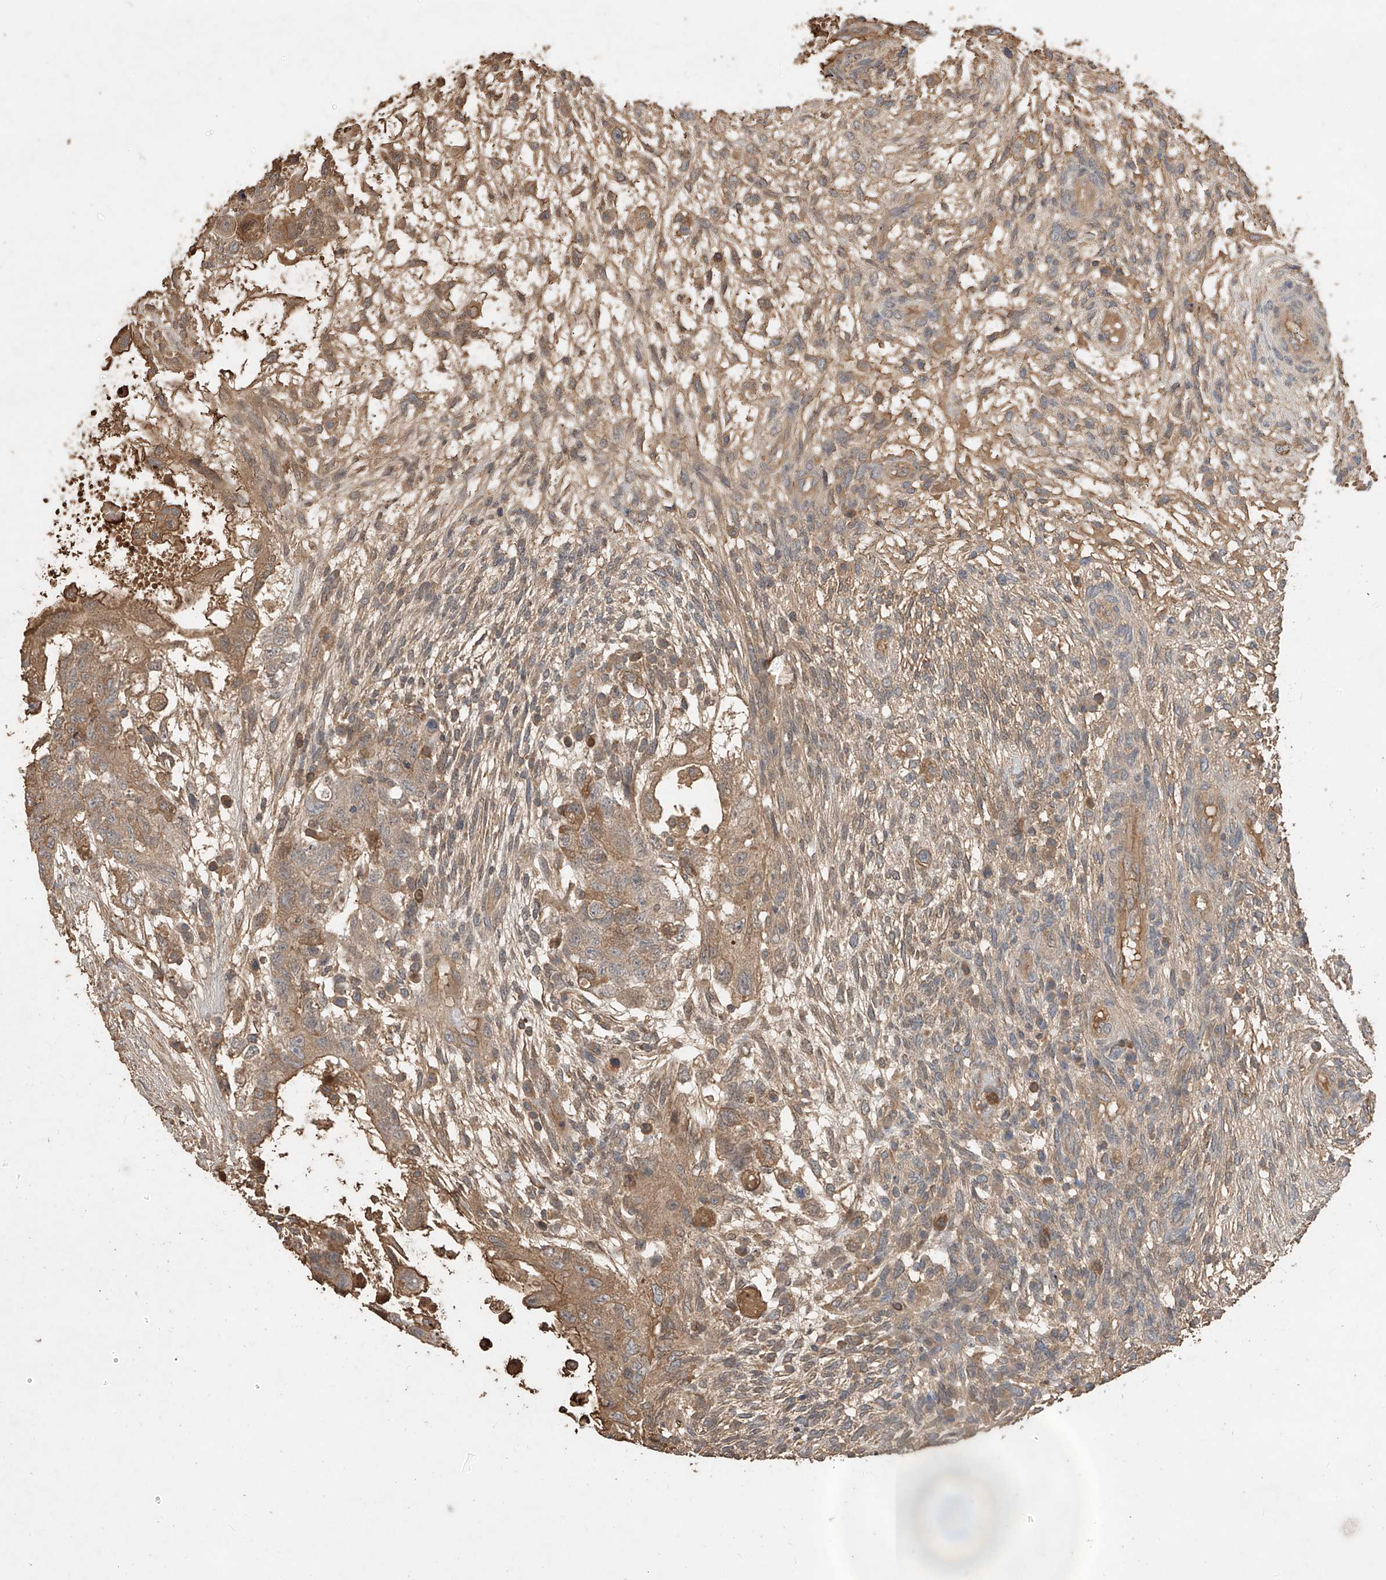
{"staining": {"intensity": "moderate", "quantity": "25%-75%", "location": "cytoplasmic/membranous"}, "tissue": "testis cancer", "cell_type": "Tumor cells", "image_type": "cancer", "snomed": [{"axis": "morphology", "description": "Normal tissue, NOS"}, {"axis": "morphology", "description": "Carcinoma, Embryonal, NOS"}, {"axis": "topography", "description": "Testis"}], "caption": "Testis cancer (embryonal carcinoma) stained with DAB immunohistochemistry (IHC) reveals medium levels of moderate cytoplasmic/membranous expression in approximately 25%-75% of tumor cells. (DAB IHC, brown staining for protein, blue staining for nuclei).", "gene": "CACNA2D4", "patient": {"sex": "male", "age": 36}}